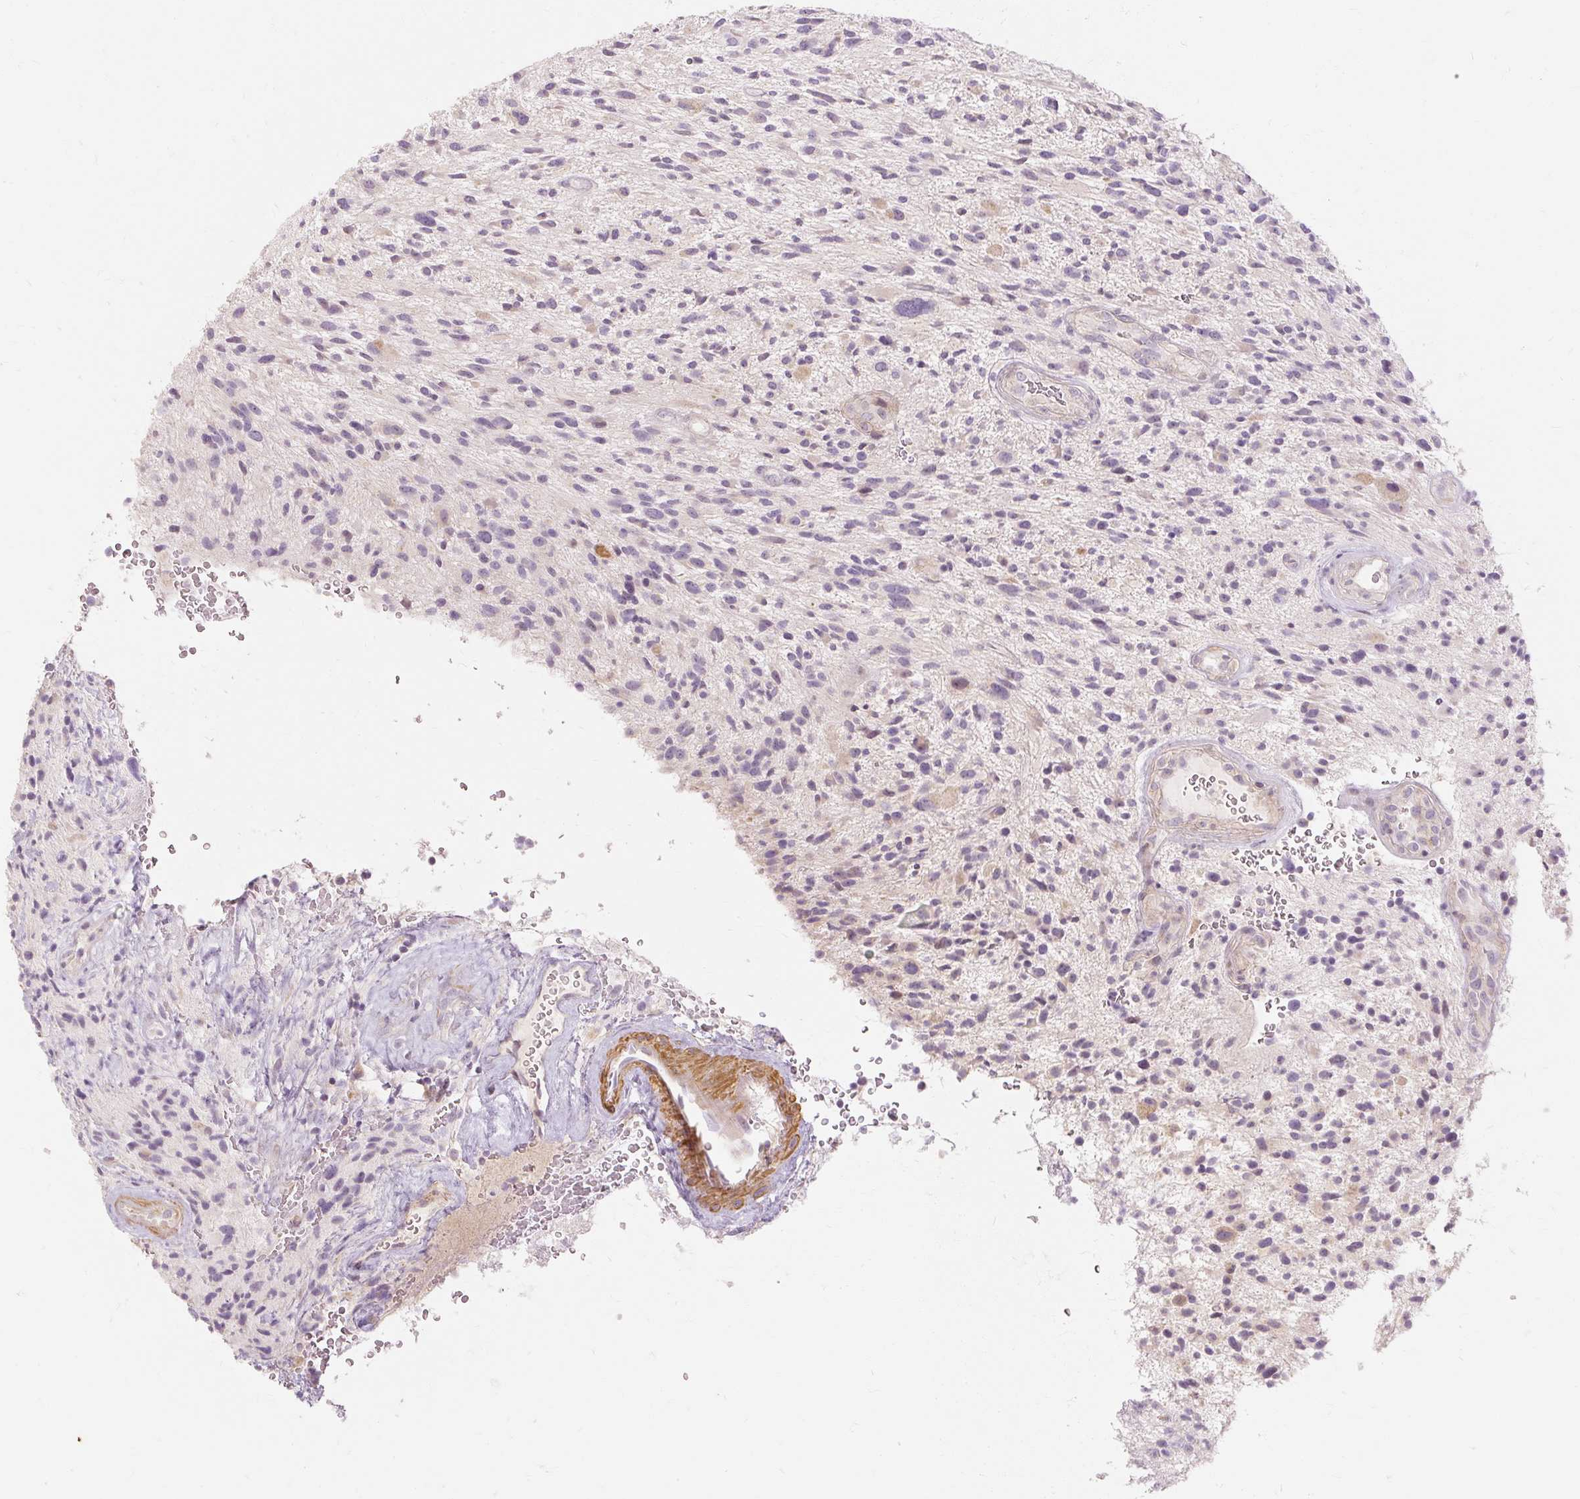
{"staining": {"intensity": "negative", "quantity": "none", "location": "none"}, "tissue": "glioma", "cell_type": "Tumor cells", "image_type": "cancer", "snomed": [{"axis": "morphology", "description": "Glioma, malignant, High grade"}, {"axis": "topography", "description": "Brain"}], "caption": "Malignant glioma (high-grade) was stained to show a protein in brown. There is no significant staining in tumor cells.", "gene": "CAPN3", "patient": {"sex": "male", "age": 47}}